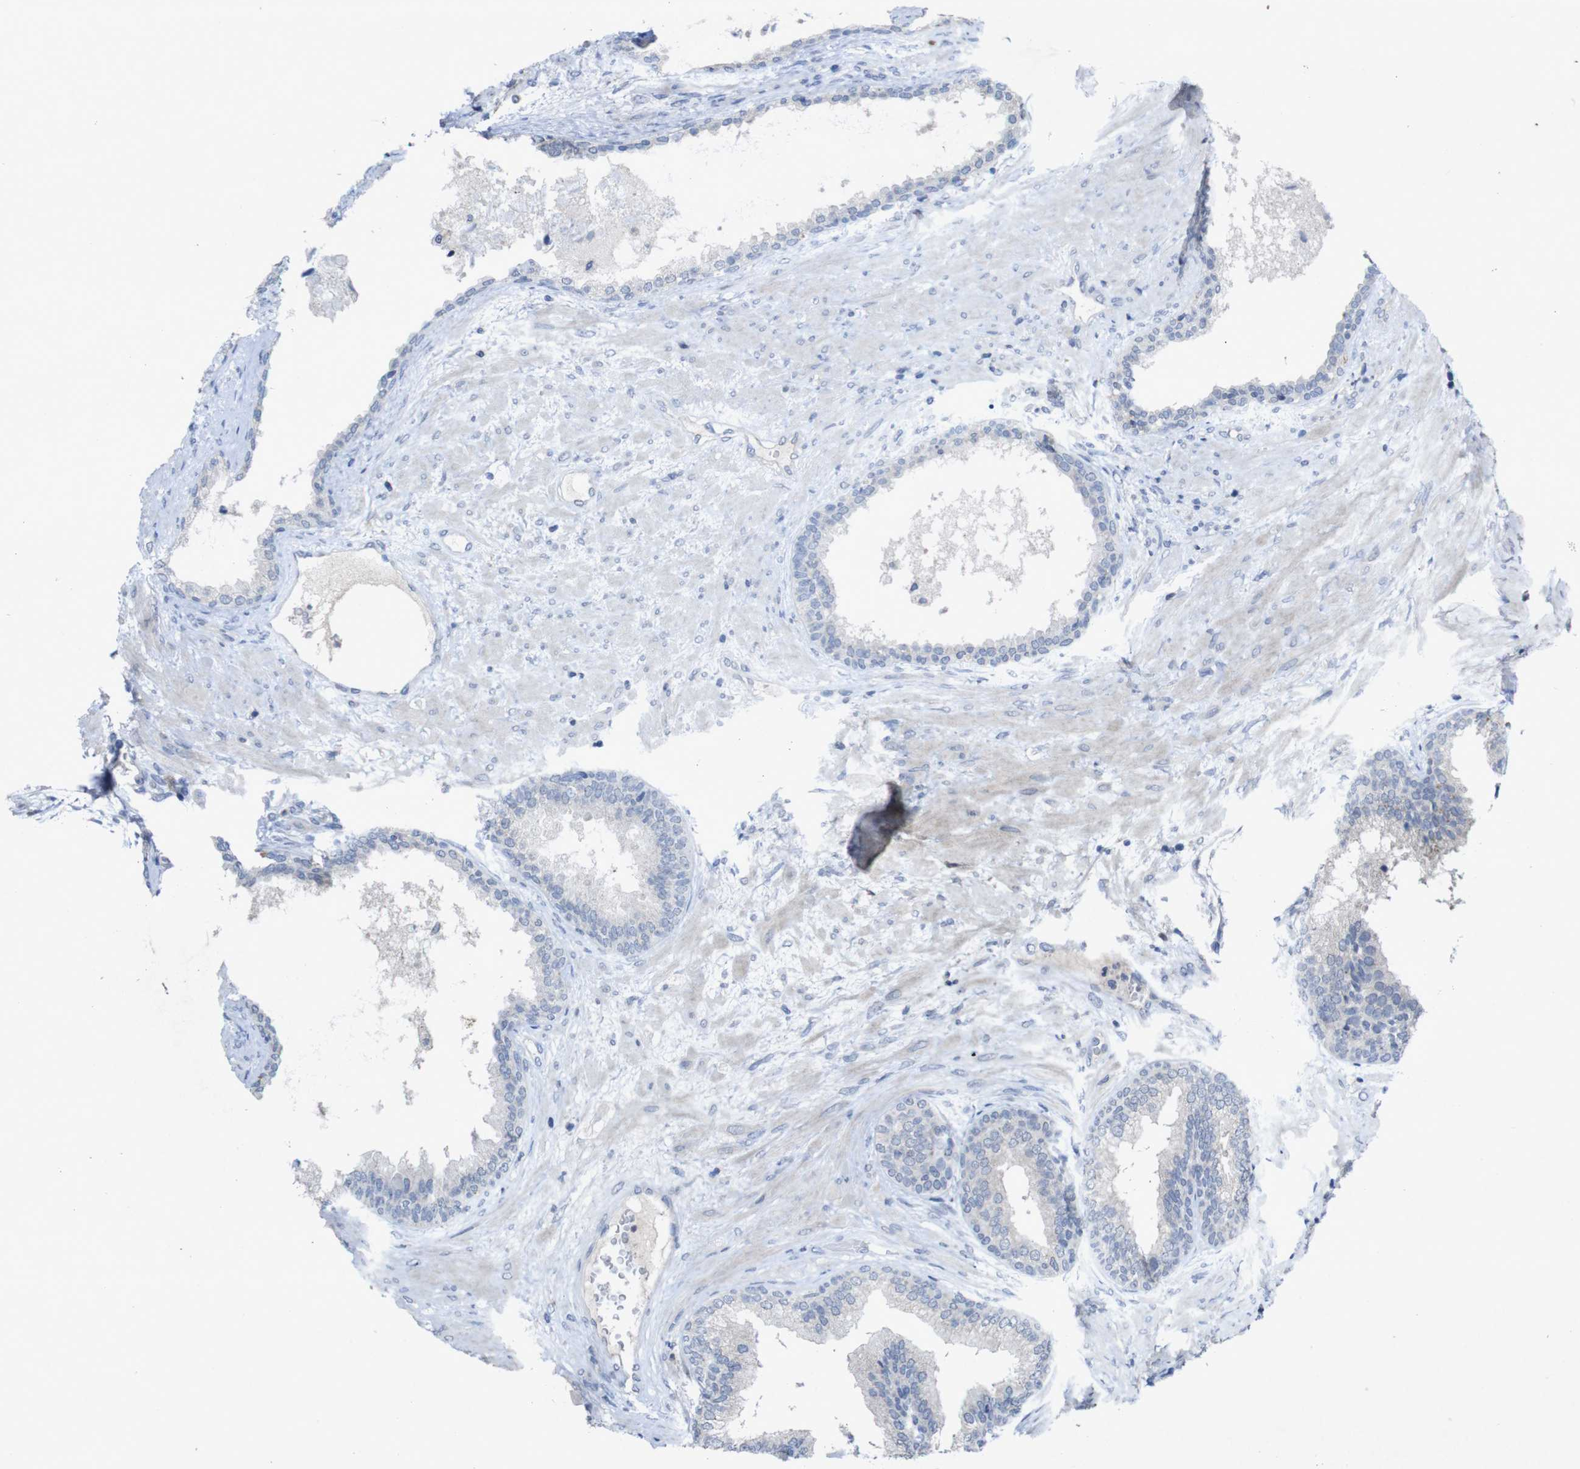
{"staining": {"intensity": "negative", "quantity": "none", "location": "none"}, "tissue": "prostate", "cell_type": "Glandular cells", "image_type": "normal", "snomed": [{"axis": "morphology", "description": "Normal tissue, NOS"}, {"axis": "topography", "description": "Prostate"}], "caption": "Micrograph shows no protein expression in glandular cells of normal prostate. Nuclei are stained in blue.", "gene": "SLAMF7", "patient": {"sex": "male", "age": 76}}